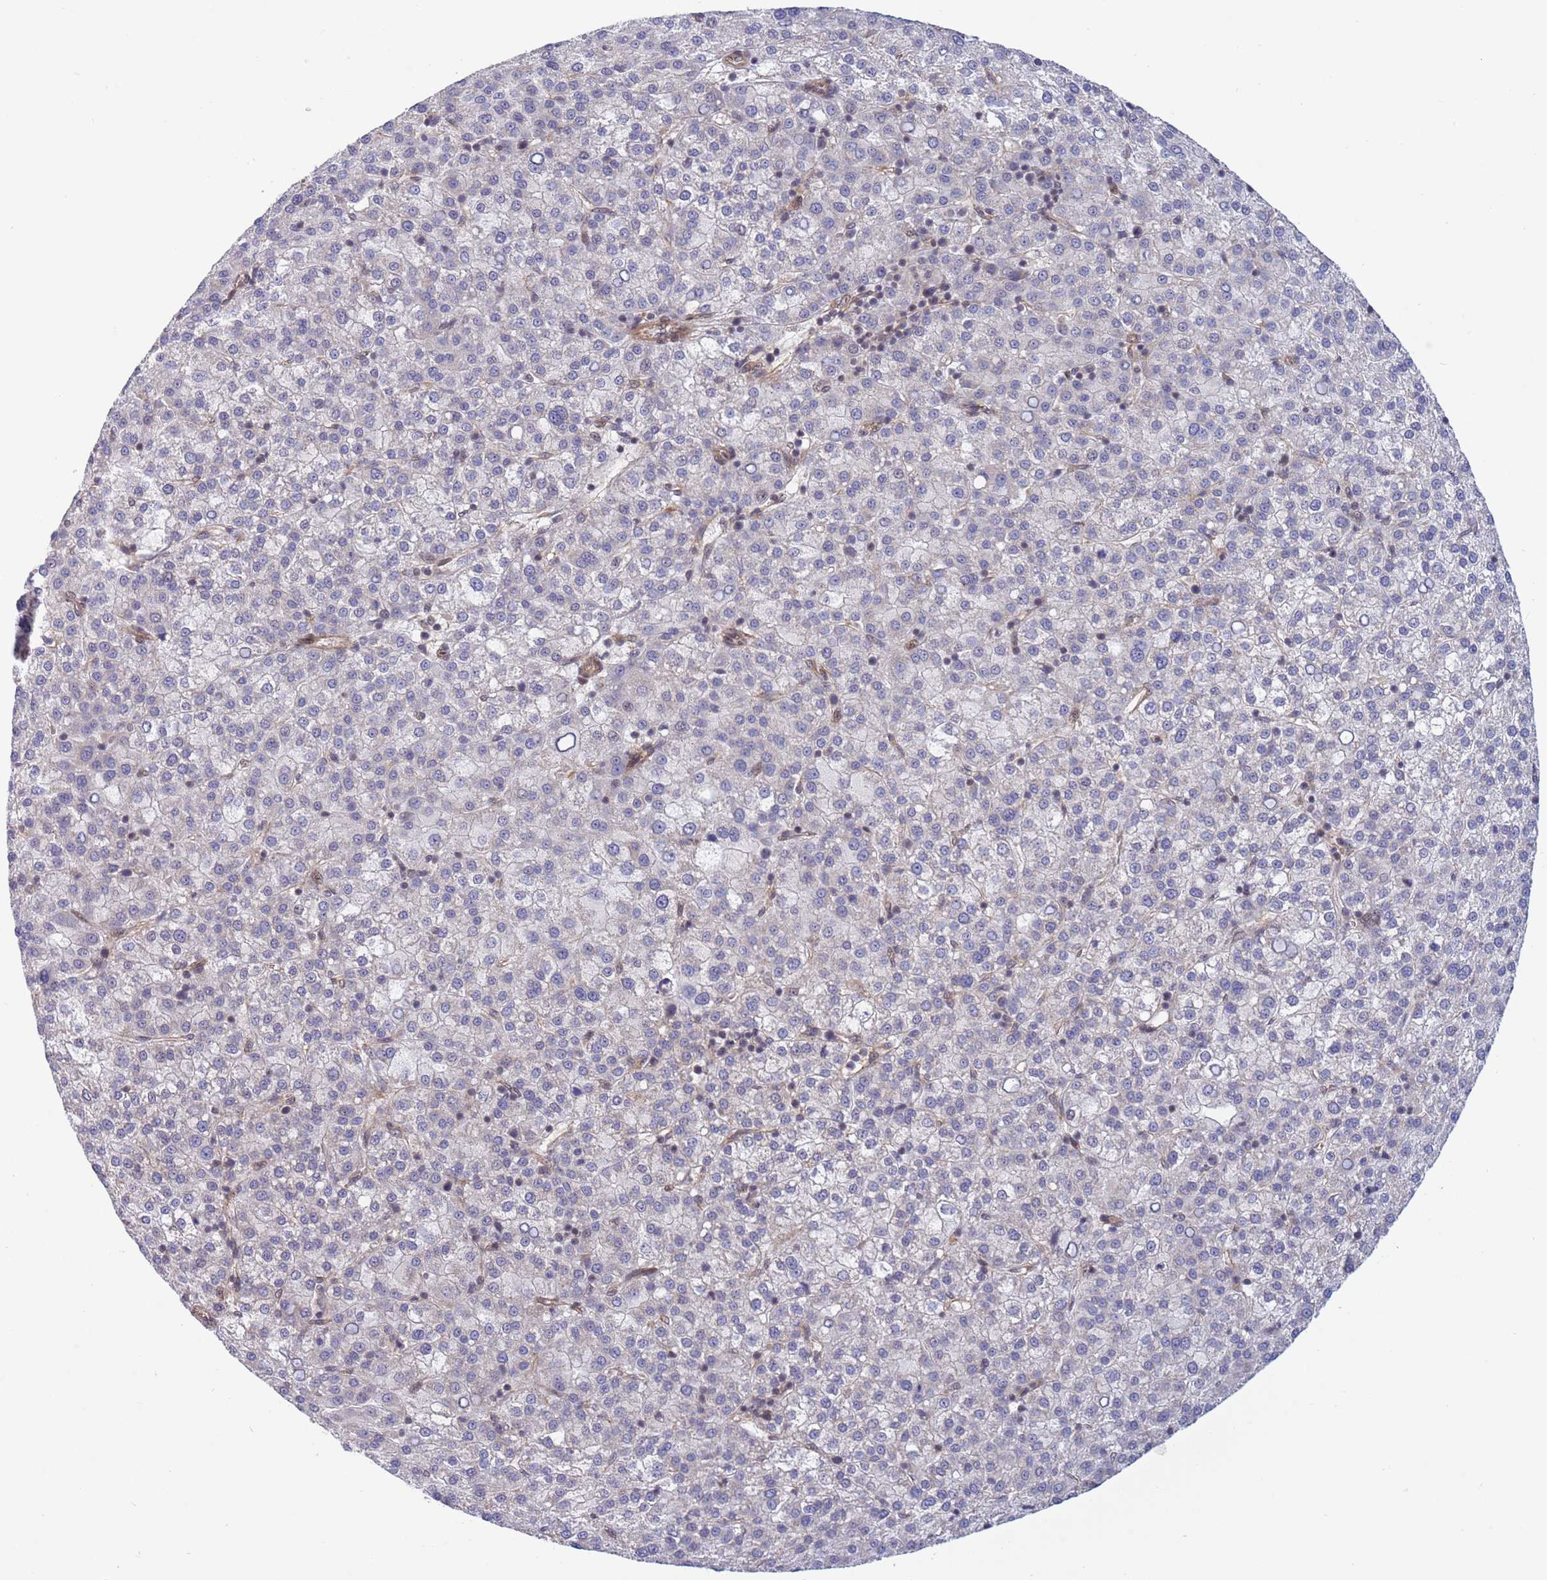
{"staining": {"intensity": "negative", "quantity": "none", "location": "none"}, "tissue": "liver cancer", "cell_type": "Tumor cells", "image_type": "cancer", "snomed": [{"axis": "morphology", "description": "Carcinoma, Hepatocellular, NOS"}, {"axis": "topography", "description": "Liver"}], "caption": "Liver cancer was stained to show a protein in brown. There is no significant expression in tumor cells. (DAB (3,3'-diaminobenzidine) immunohistochemistry visualized using brightfield microscopy, high magnification).", "gene": "TBX10", "patient": {"sex": "female", "age": 58}}